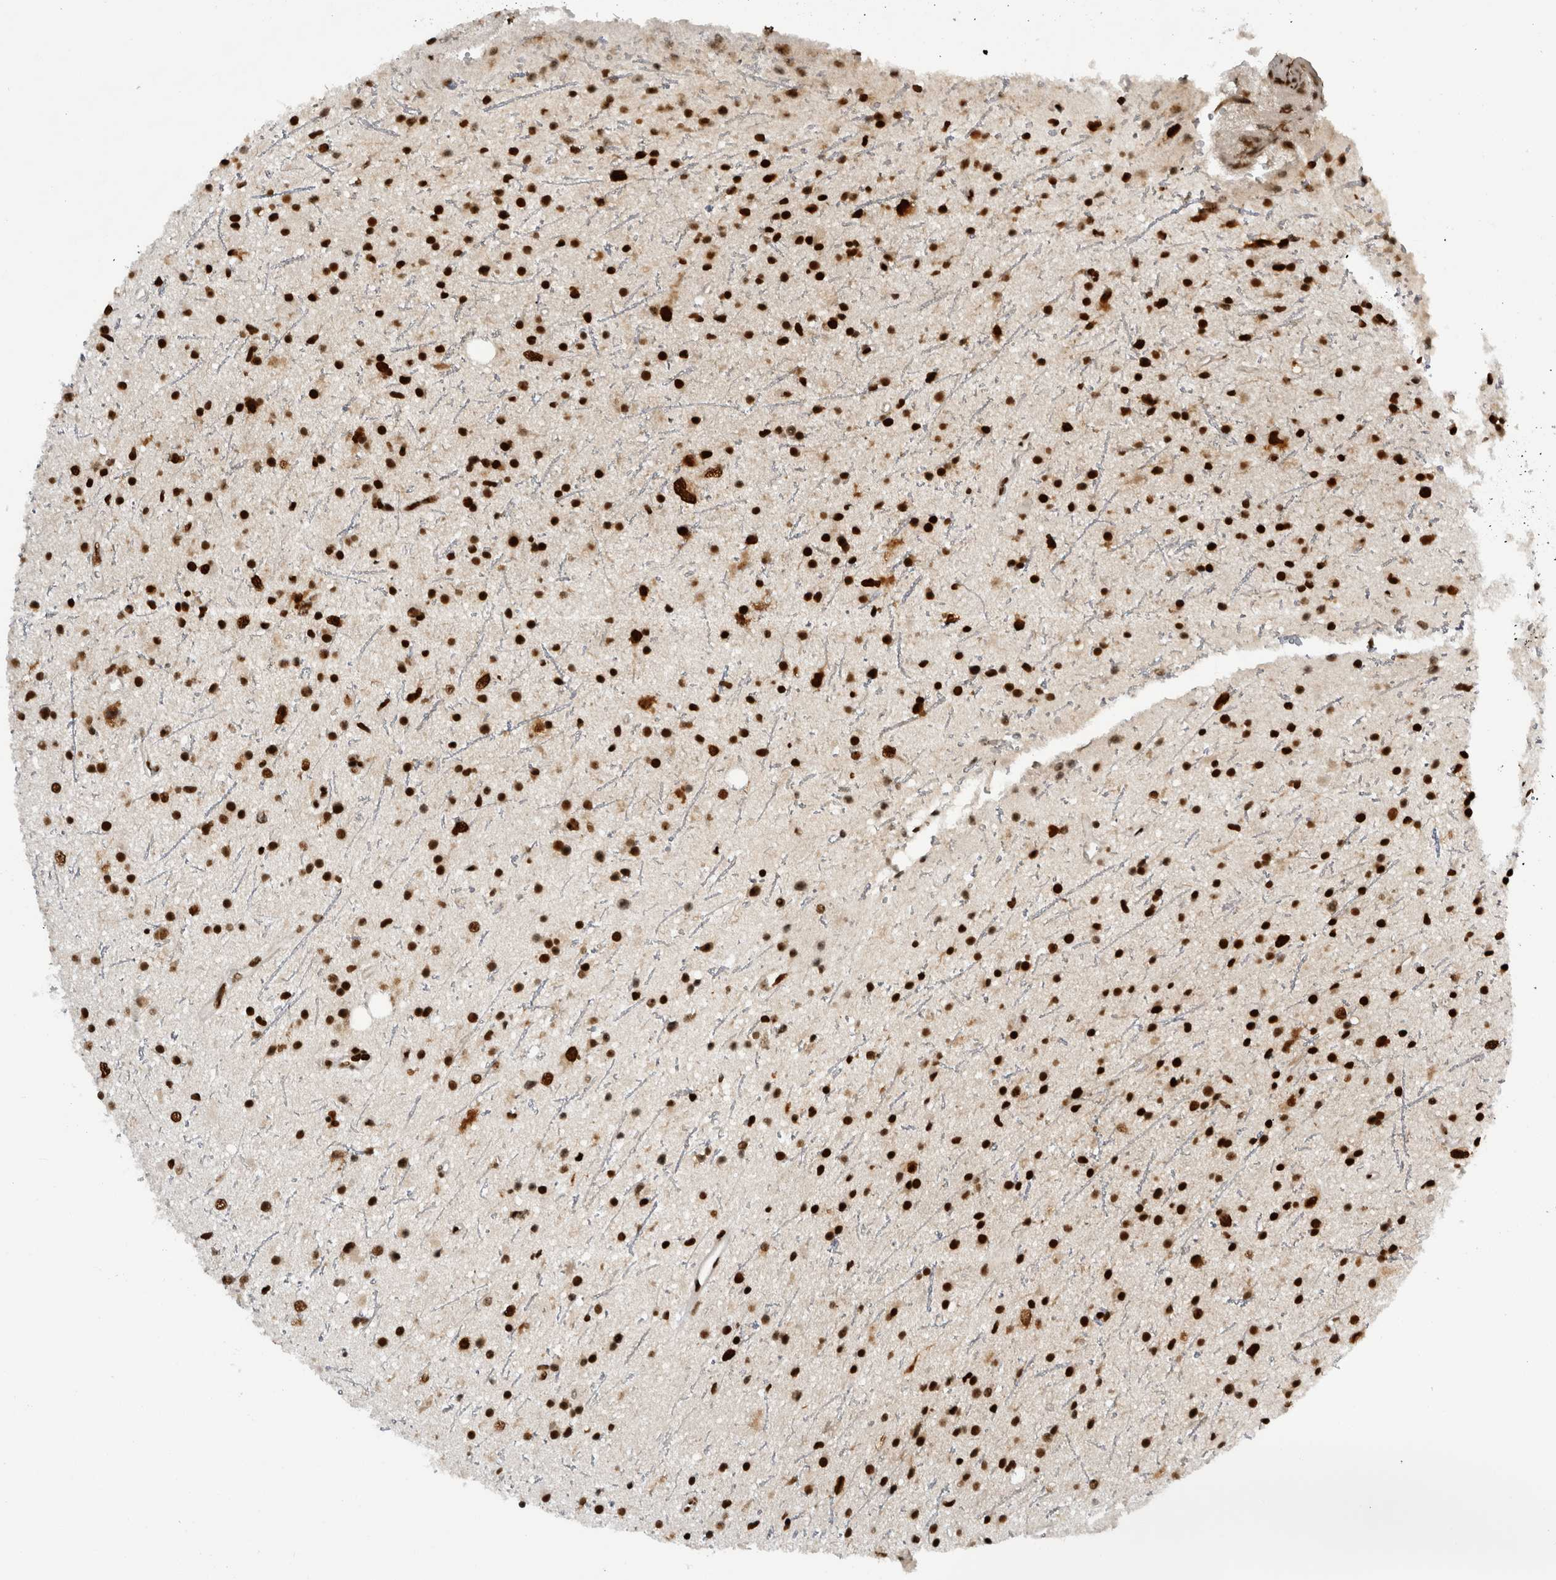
{"staining": {"intensity": "strong", "quantity": ">75%", "location": "nuclear"}, "tissue": "glioma", "cell_type": "Tumor cells", "image_type": "cancer", "snomed": [{"axis": "morphology", "description": "Glioma, malignant, Low grade"}, {"axis": "topography", "description": "Cerebral cortex"}], "caption": "IHC photomicrograph of neoplastic tissue: low-grade glioma (malignant) stained using IHC demonstrates high levels of strong protein expression localized specifically in the nuclear of tumor cells, appearing as a nuclear brown color.", "gene": "ZSCAN2", "patient": {"sex": "female", "age": 39}}